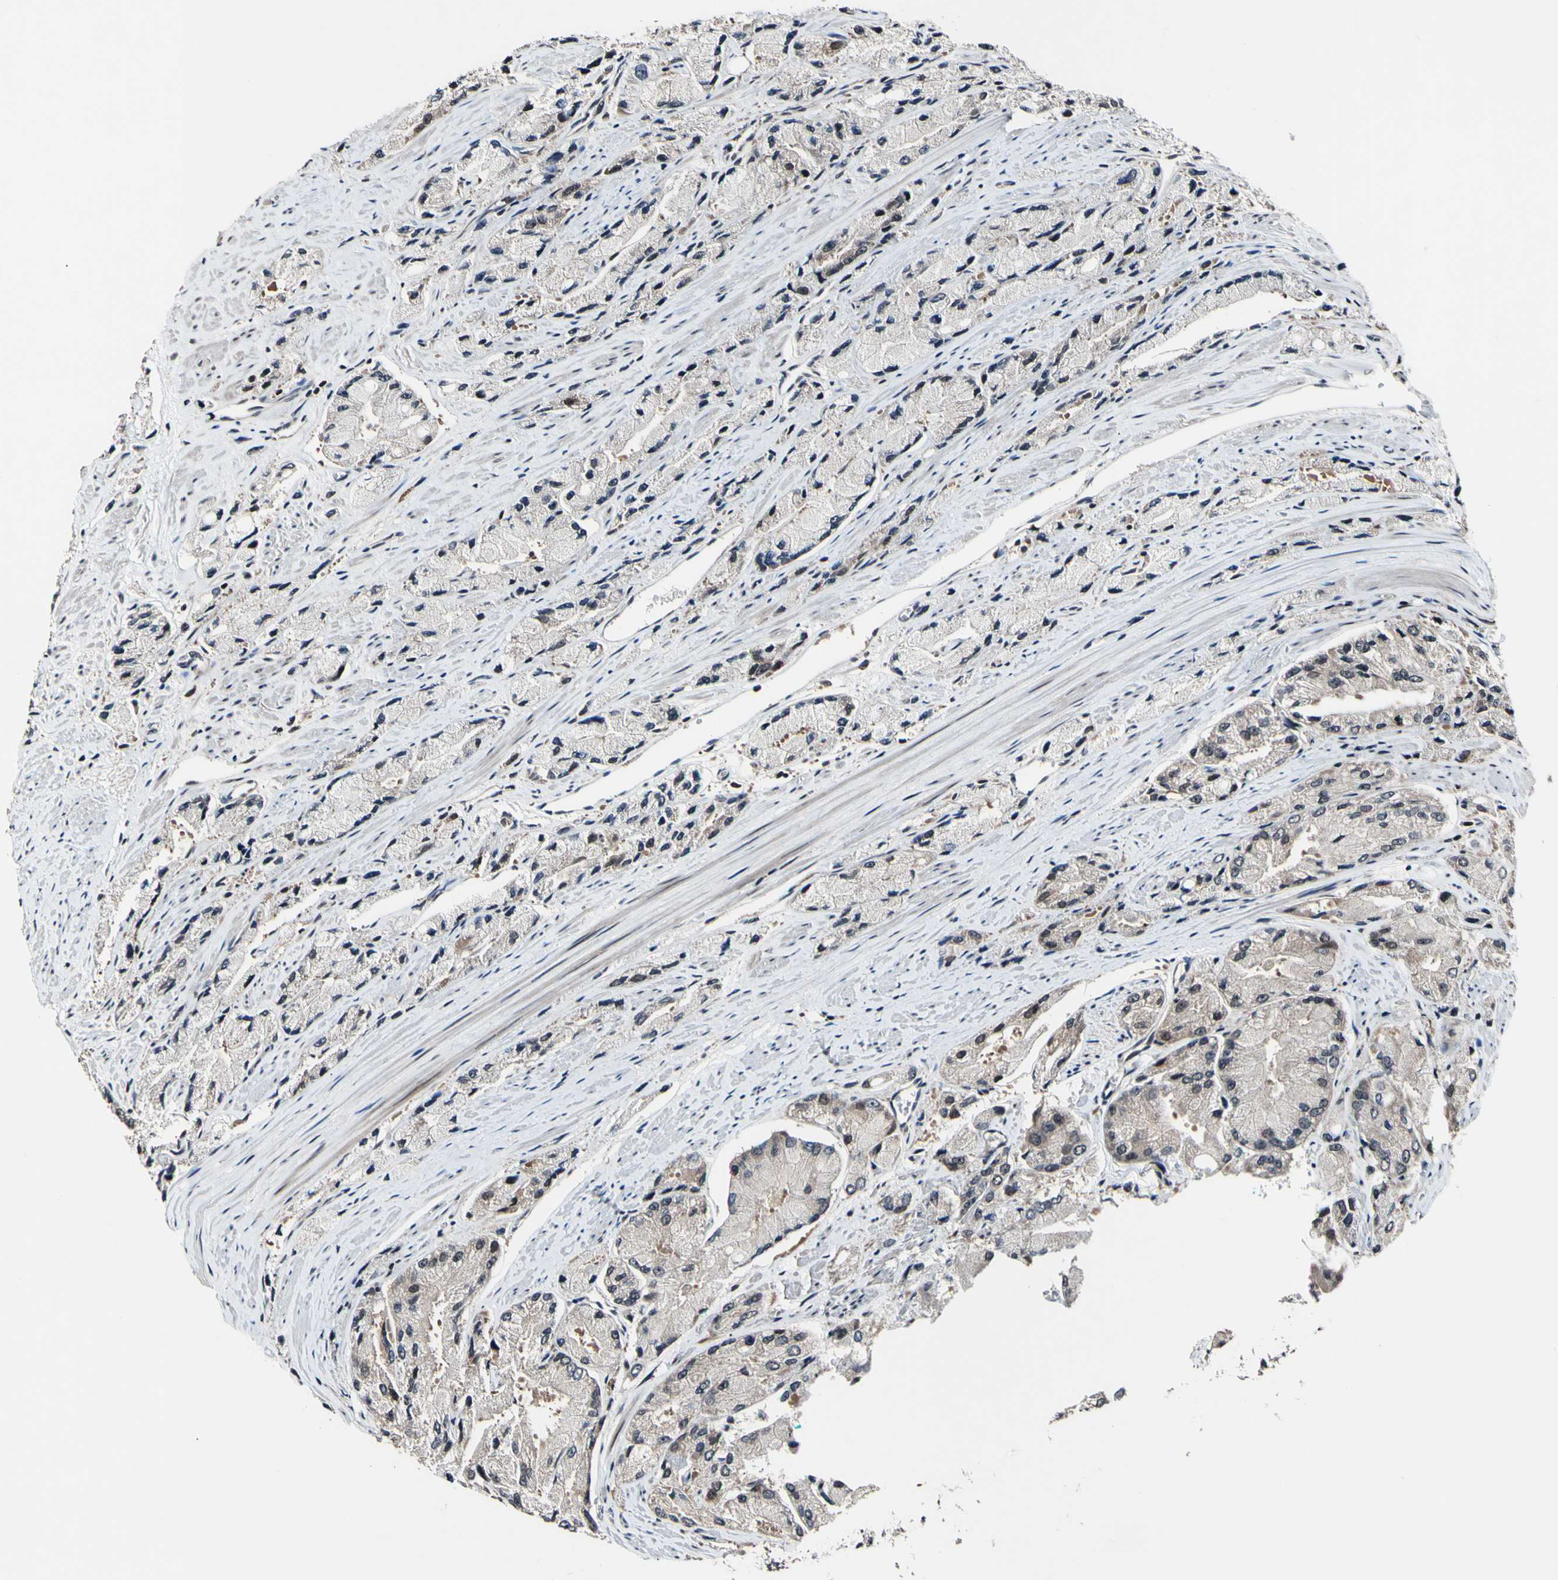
{"staining": {"intensity": "weak", "quantity": ">75%", "location": "cytoplasmic/membranous"}, "tissue": "prostate cancer", "cell_type": "Tumor cells", "image_type": "cancer", "snomed": [{"axis": "morphology", "description": "Adenocarcinoma, High grade"}, {"axis": "topography", "description": "Prostate"}], "caption": "Immunohistochemical staining of prostate adenocarcinoma (high-grade) reveals low levels of weak cytoplasmic/membranous protein positivity in approximately >75% of tumor cells.", "gene": "PSMD10", "patient": {"sex": "male", "age": 58}}